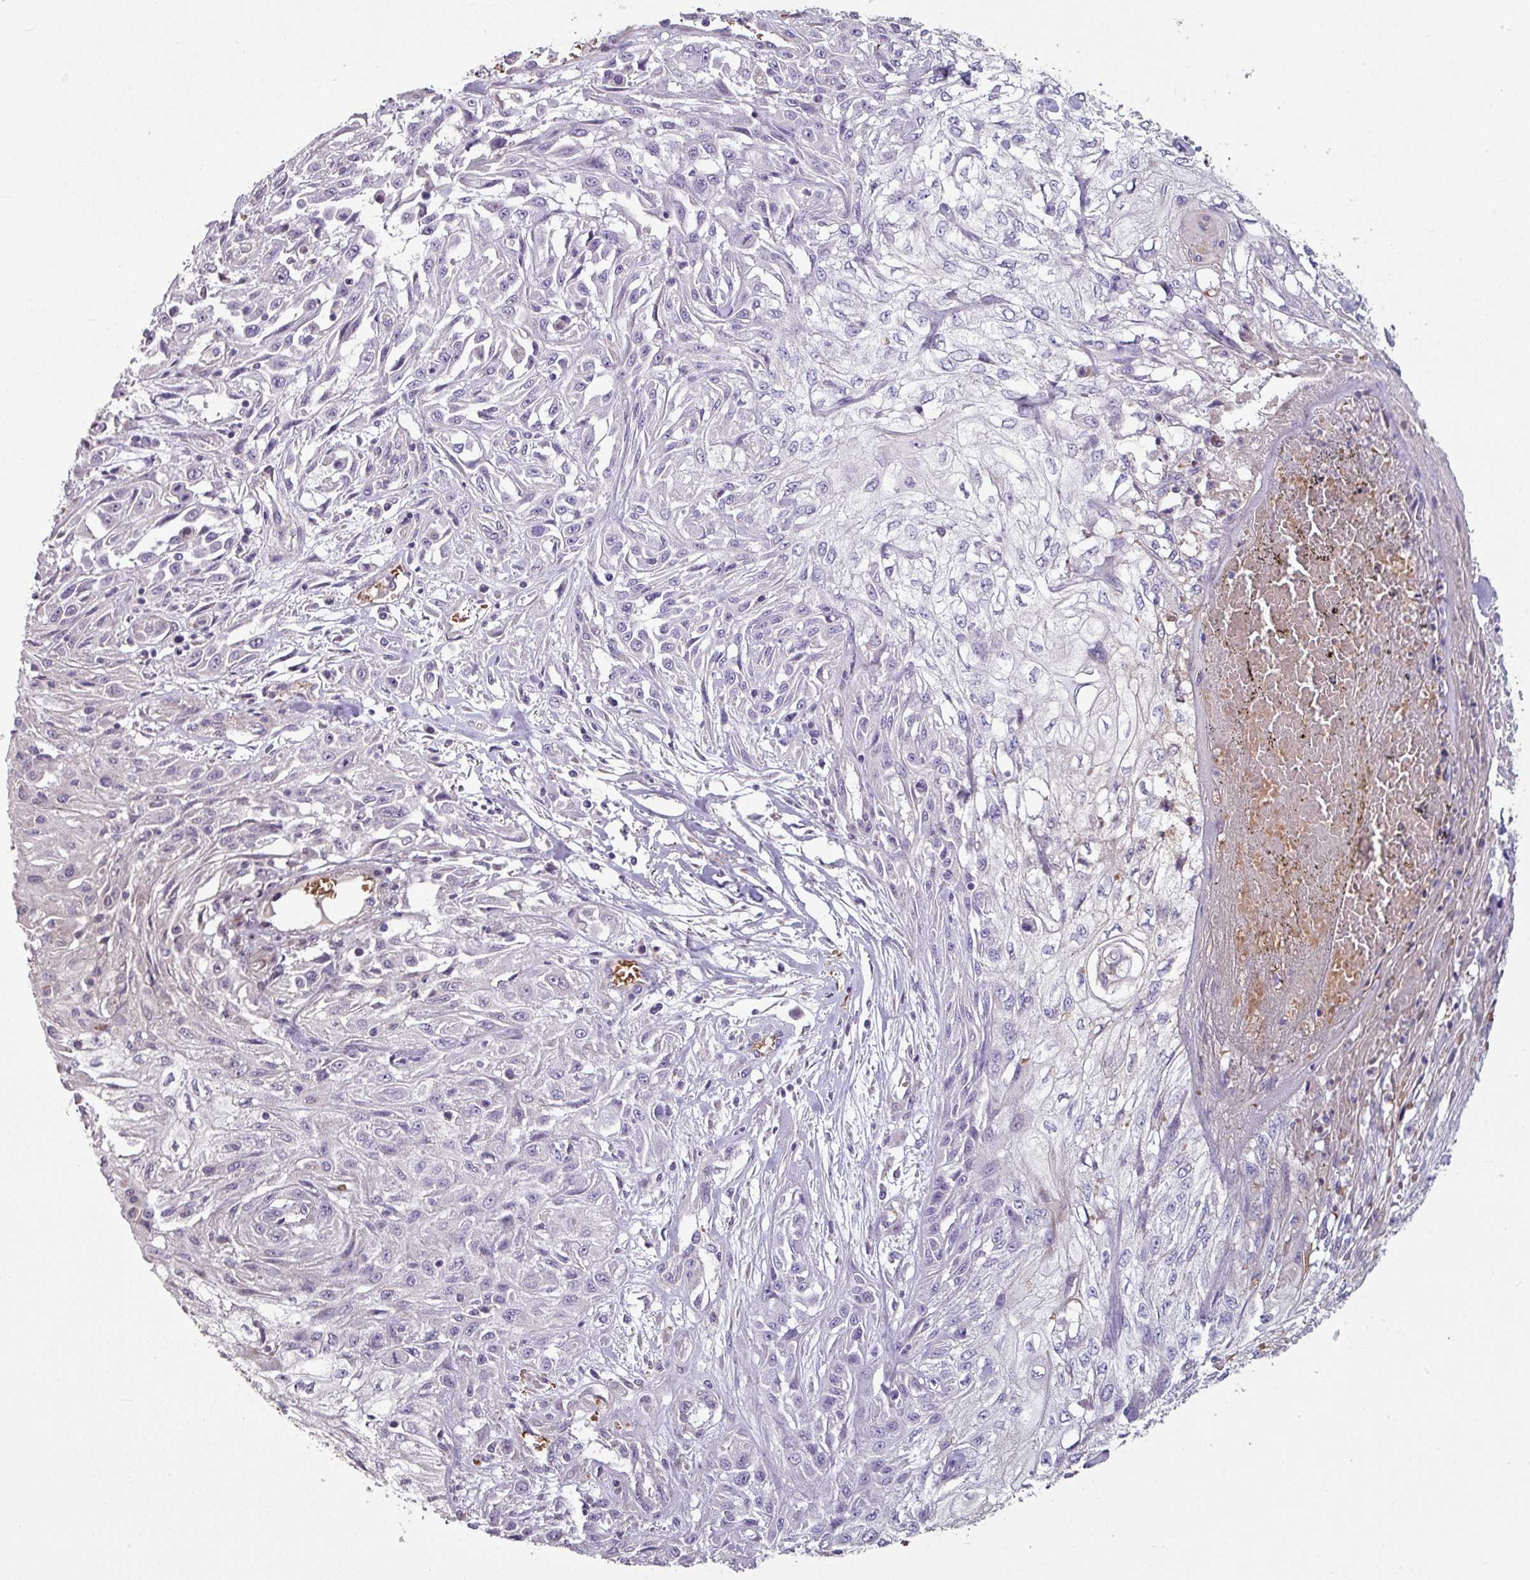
{"staining": {"intensity": "negative", "quantity": "none", "location": "none"}, "tissue": "skin cancer", "cell_type": "Tumor cells", "image_type": "cancer", "snomed": [{"axis": "morphology", "description": "Squamous cell carcinoma, NOS"}, {"axis": "morphology", "description": "Squamous cell carcinoma, metastatic, NOS"}, {"axis": "topography", "description": "Skin"}, {"axis": "topography", "description": "Lymph node"}], "caption": "Immunohistochemical staining of human skin cancer shows no significant staining in tumor cells.", "gene": "NHSL2", "patient": {"sex": "male", "age": 75}}